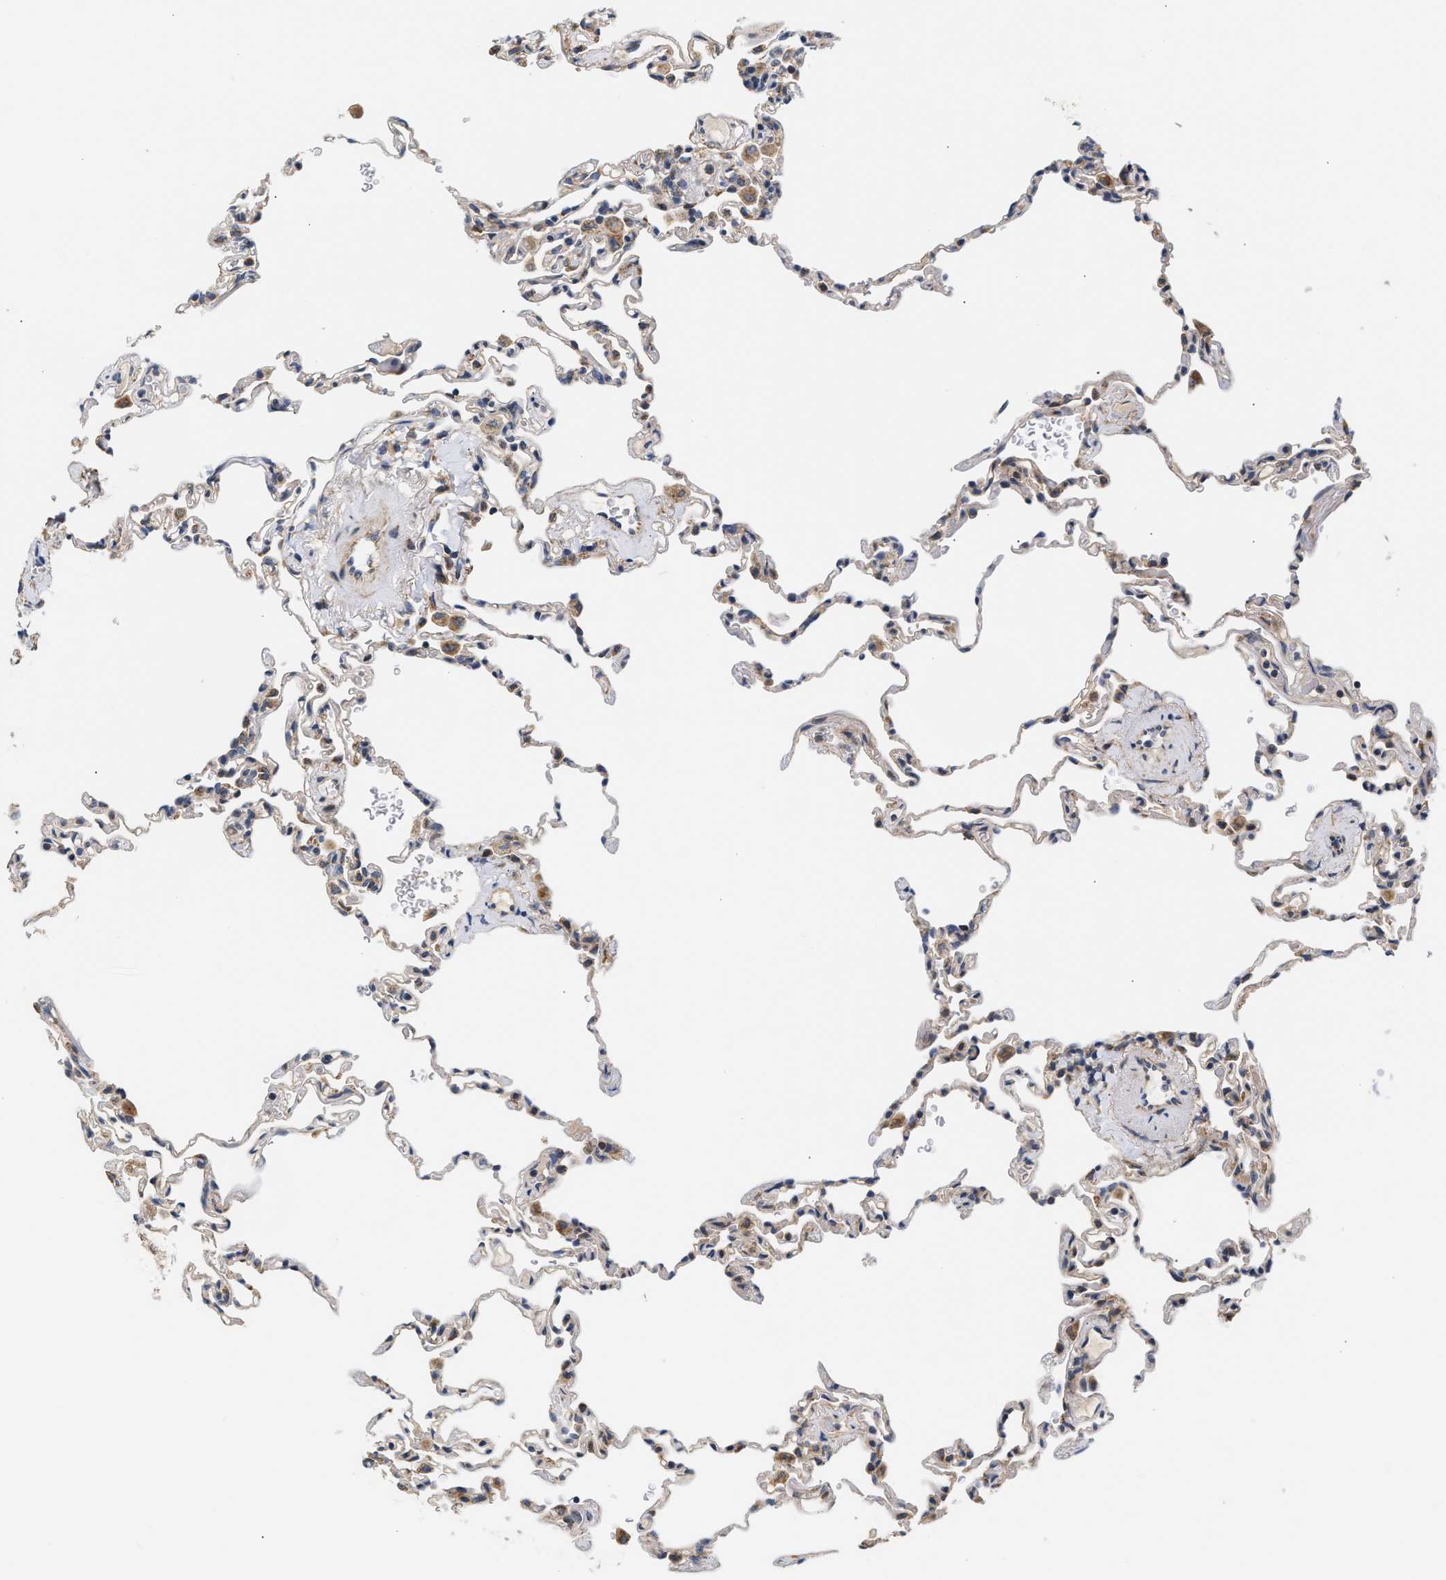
{"staining": {"intensity": "moderate", "quantity": "25%-75%", "location": "cytoplasmic/membranous"}, "tissue": "lung", "cell_type": "Alveolar cells", "image_type": "normal", "snomed": [{"axis": "morphology", "description": "Normal tissue, NOS"}, {"axis": "topography", "description": "Lung"}], "caption": "Immunohistochemical staining of benign lung reveals moderate cytoplasmic/membranous protein expression in about 25%-75% of alveolar cells.", "gene": "TMEM168", "patient": {"sex": "male", "age": 59}}